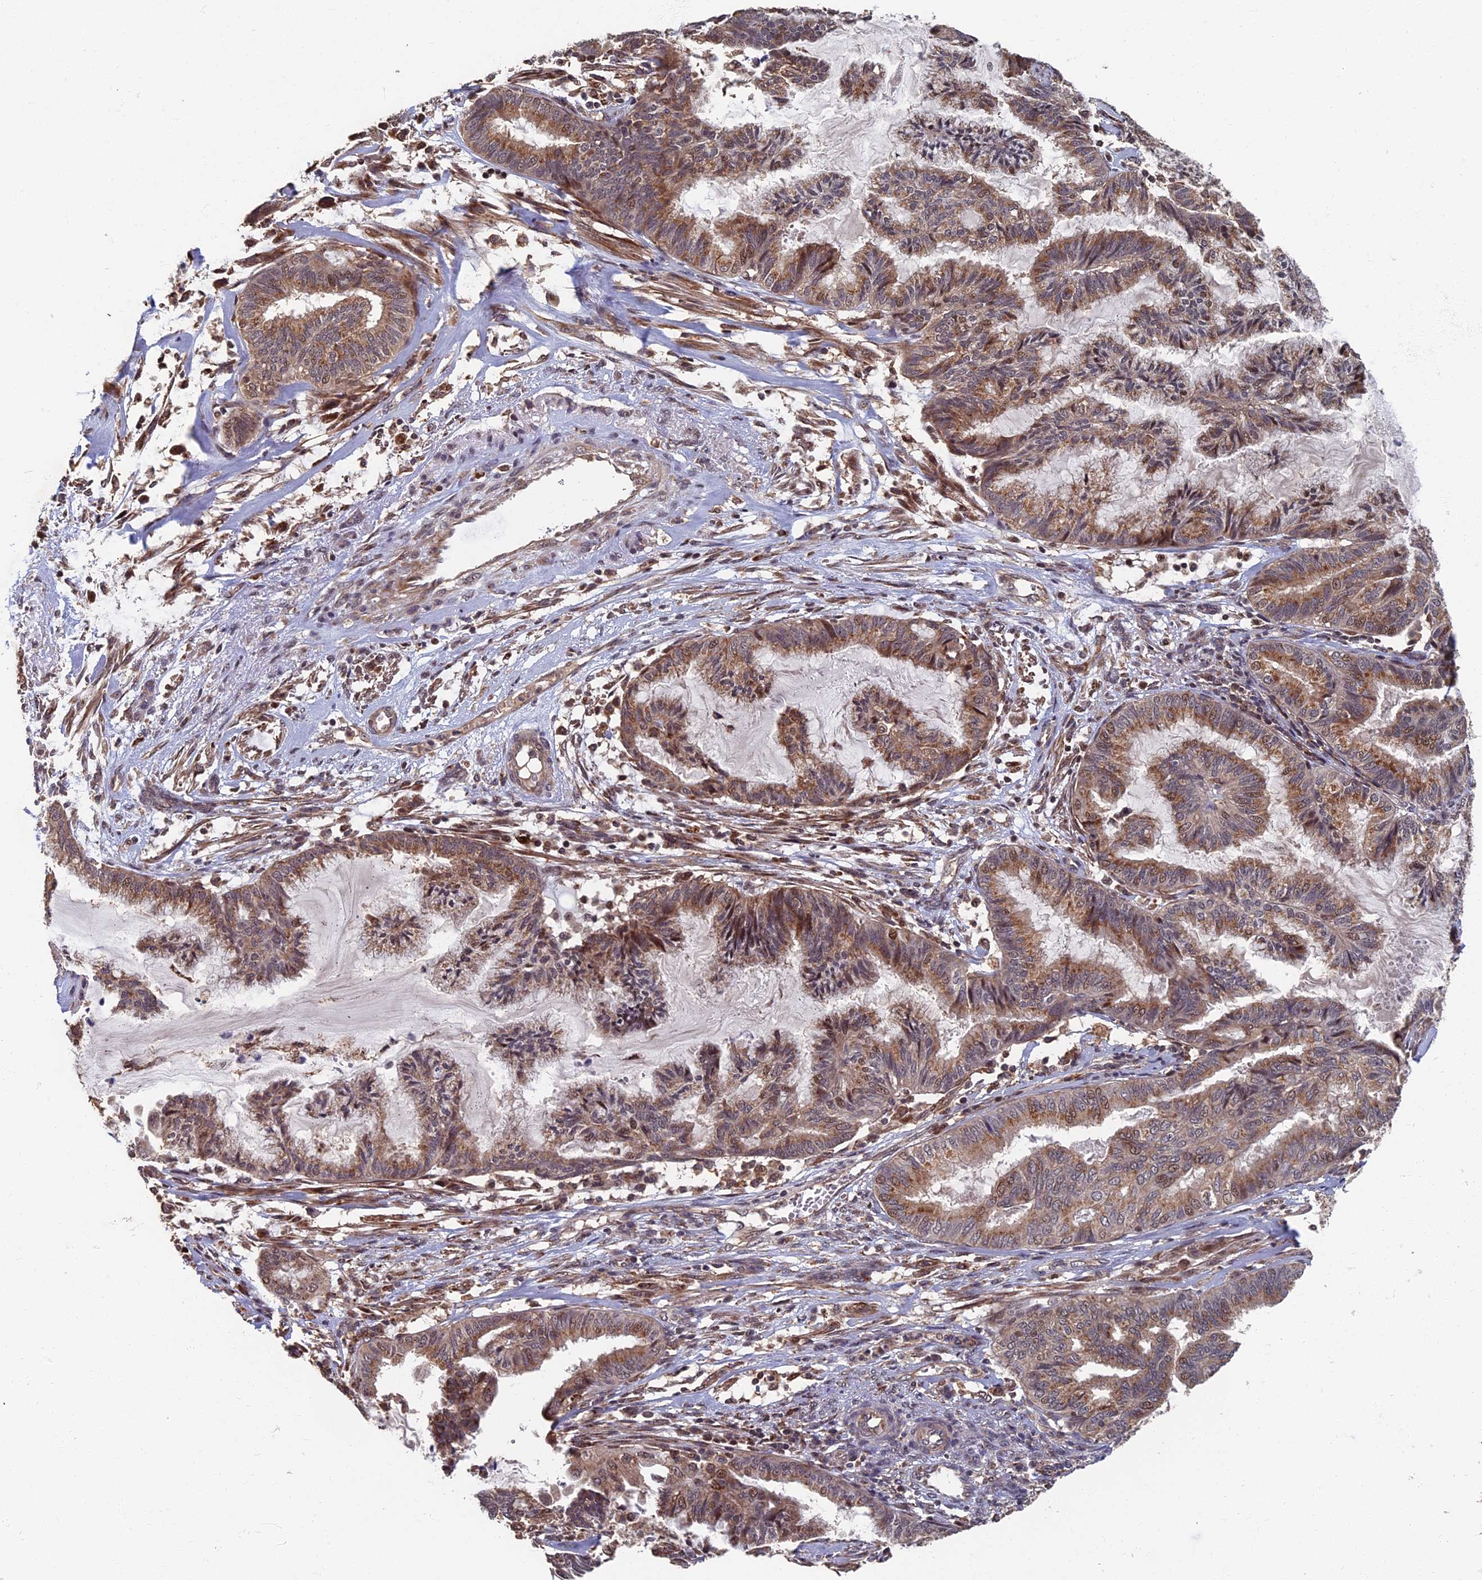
{"staining": {"intensity": "moderate", "quantity": ">75%", "location": "cytoplasmic/membranous,nuclear"}, "tissue": "endometrial cancer", "cell_type": "Tumor cells", "image_type": "cancer", "snomed": [{"axis": "morphology", "description": "Adenocarcinoma, NOS"}, {"axis": "topography", "description": "Endometrium"}], "caption": "Protein staining of endometrial cancer (adenocarcinoma) tissue reveals moderate cytoplasmic/membranous and nuclear expression in approximately >75% of tumor cells.", "gene": "RASGRF1", "patient": {"sex": "female", "age": 86}}